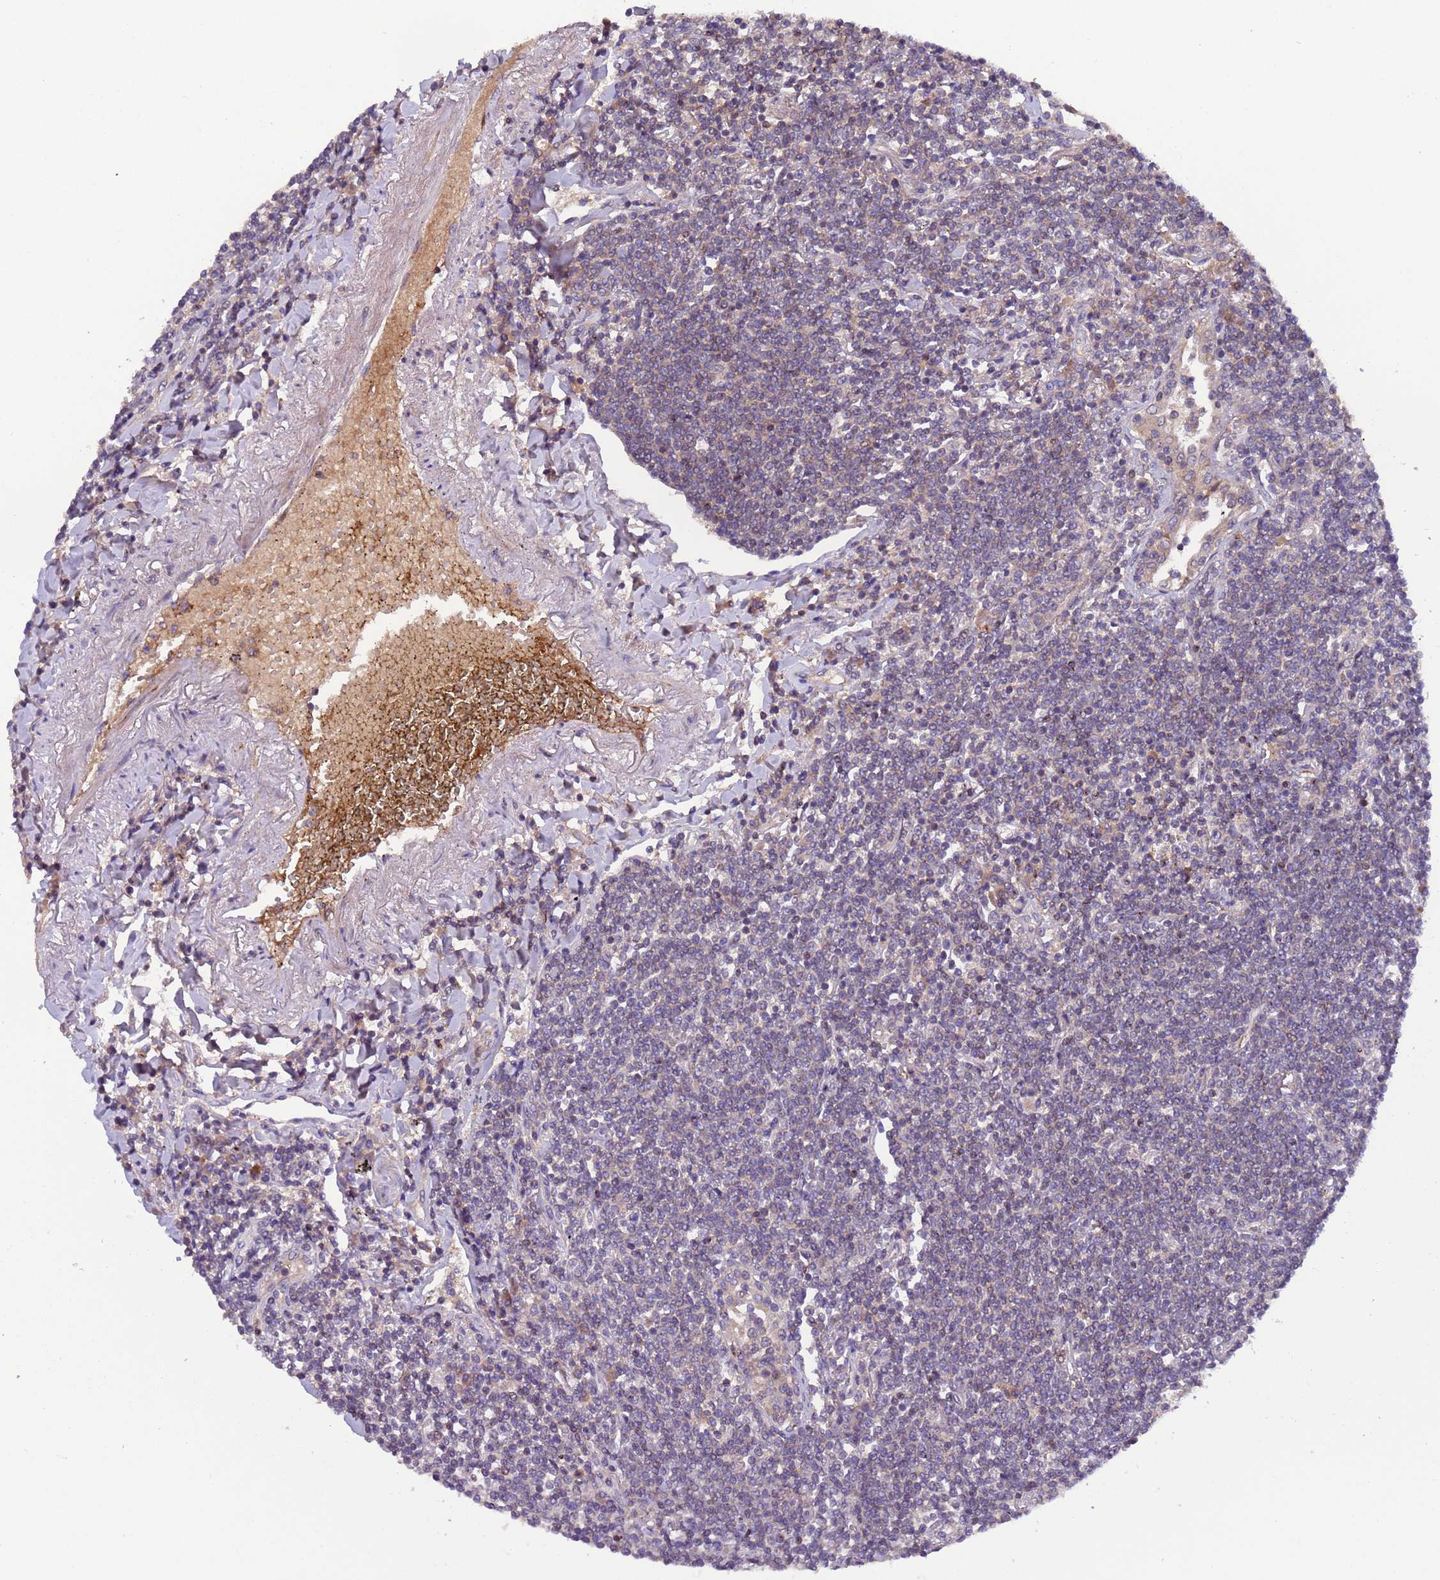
{"staining": {"intensity": "weak", "quantity": "<25%", "location": "cytoplasmic/membranous"}, "tissue": "lymphoma", "cell_type": "Tumor cells", "image_type": "cancer", "snomed": [{"axis": "morphology", "description": "Malignant lymphoma, non-Hodgkin's type, Low grade"}, {"axis": "topography", "description": "Lung"}], "caption": "The photomicrograph demonstrates no significant positivity in tumor cells of low-grade malignant lymphoma, non-Hodgkin's type.", "gene": "PARP16", "patient": {"sex": "female", "age": 71}}